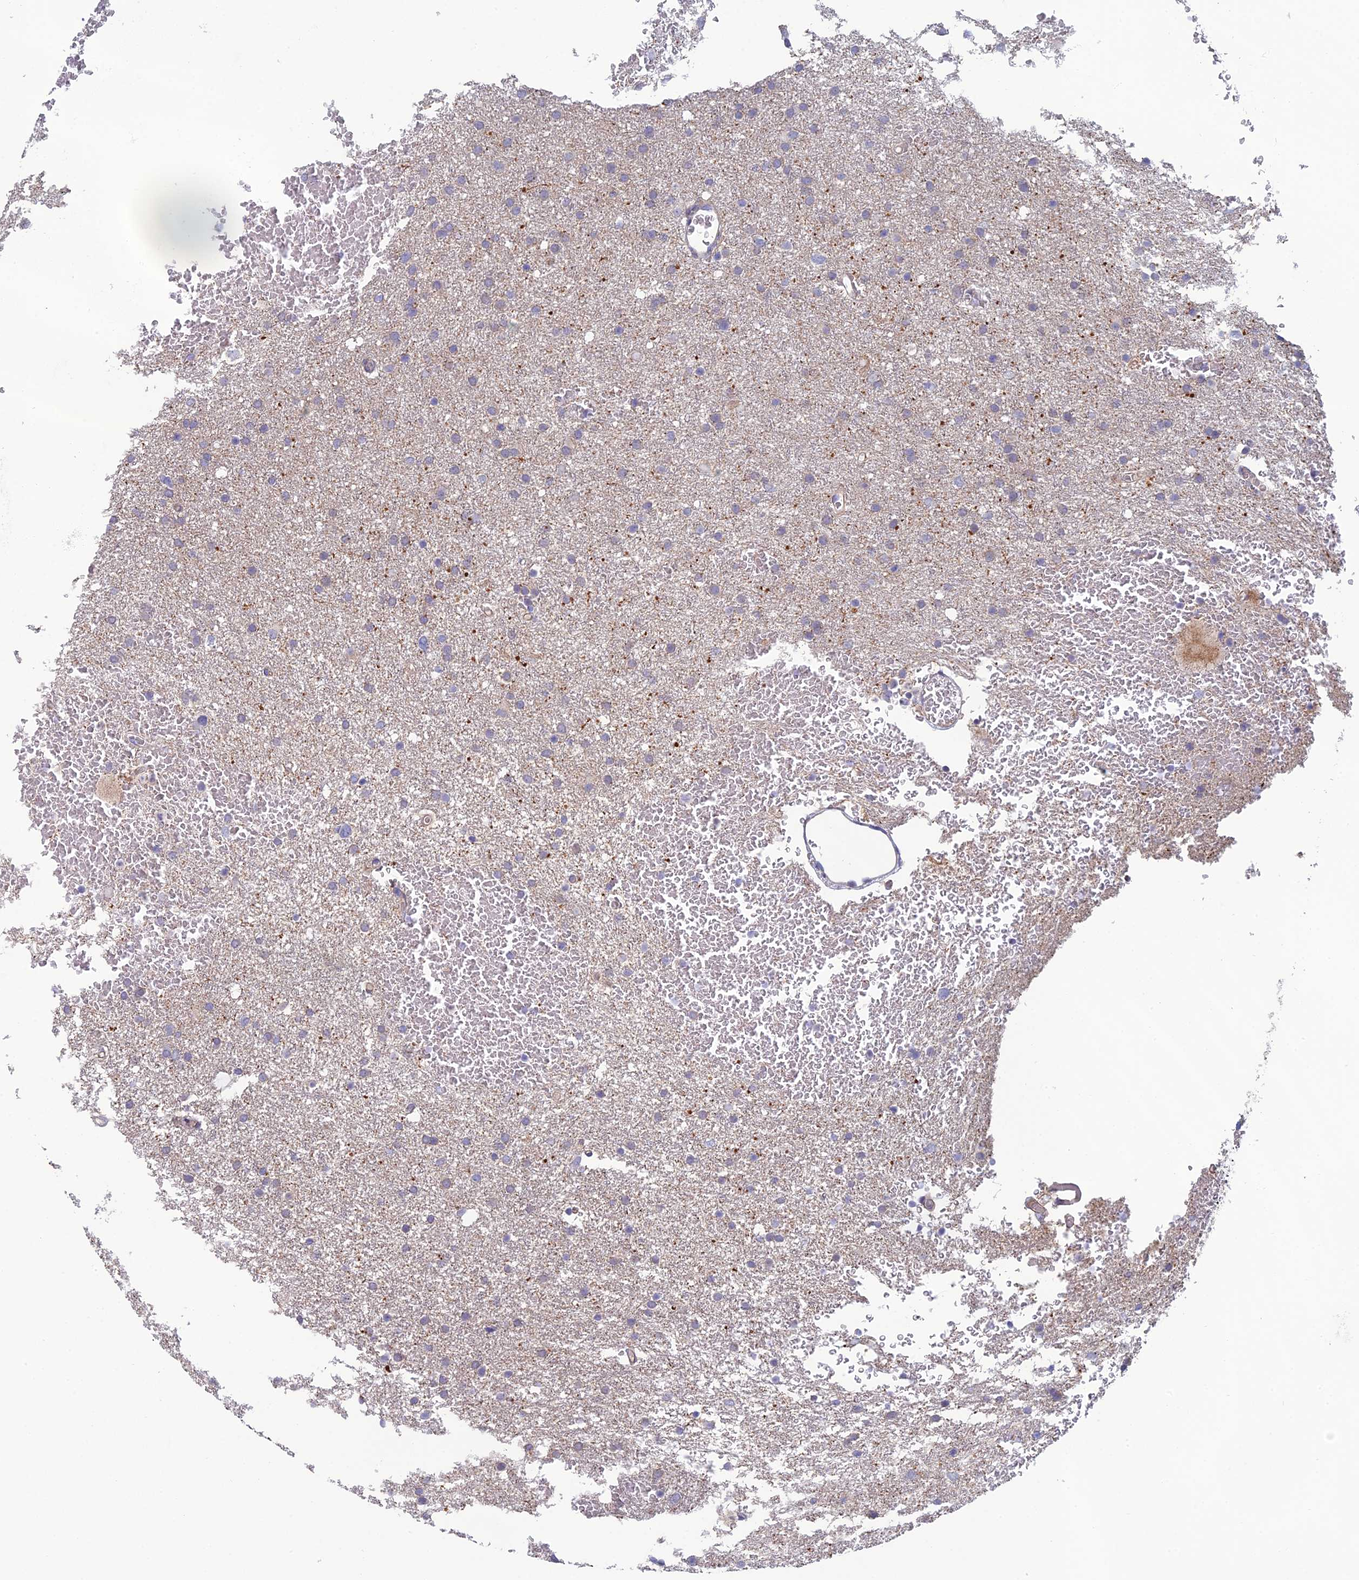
{"staining": {"intensity": "negative", "quantity": "none", "location": "none"}, "tissue": "glioma", "cell_type": "Tumor cells", "image_type": "cancer", "snomed": [{"axis": "morphology", "description": "Glioma, malignant, High grade"}, {"axis": "topography", "description": "Cerebral cortex"}], "caption": "Photomicrograph shows no significant protein staining in tumor cells of malignant high-grade glioma. (Immunohistochemistry (ihc), brightfield microscopy, high magnification).", "gene": "C15orf62", "patient": {"sex": "female", "age": 36}}